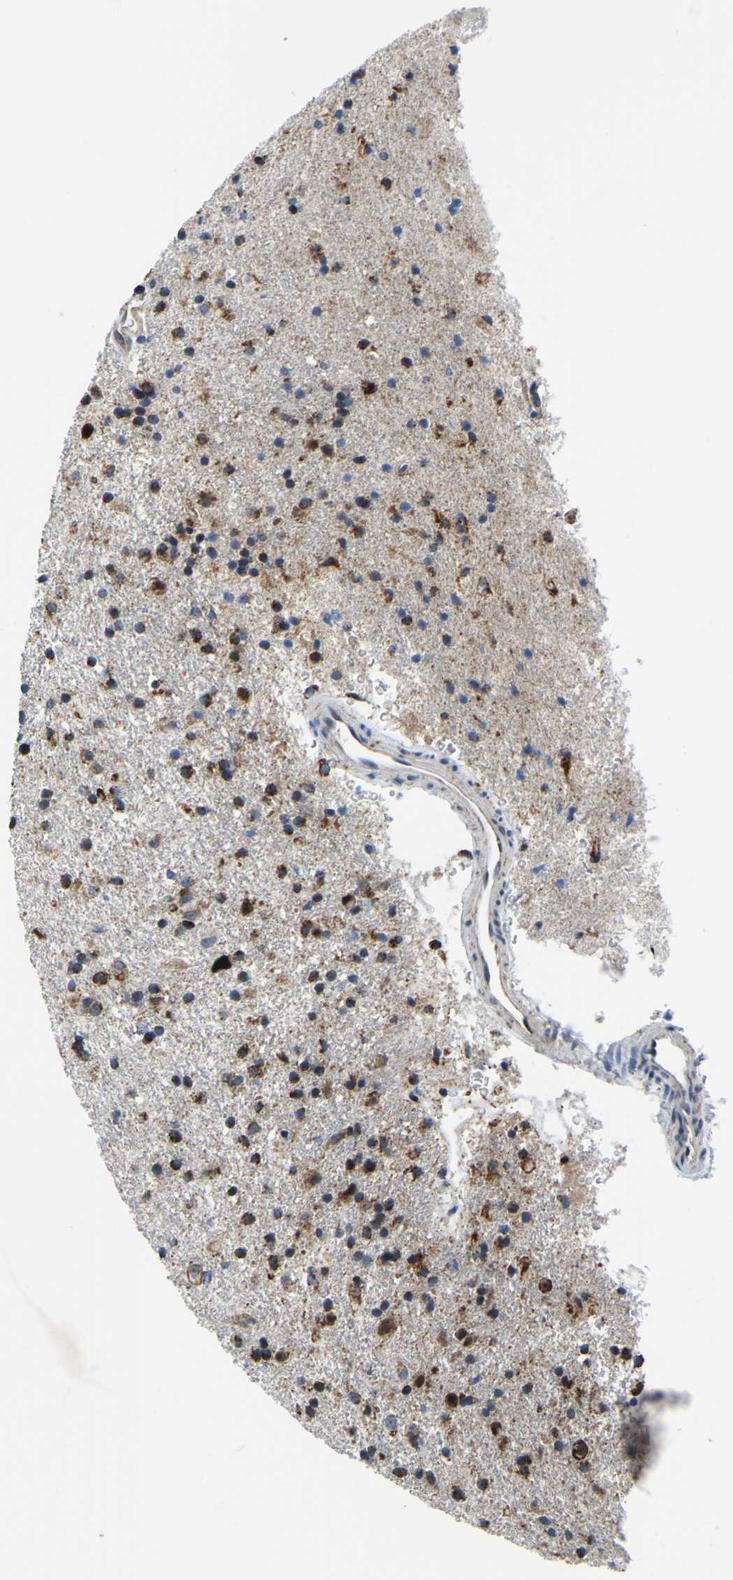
{"staining": {"intensity": "moderate", "quantity": ">75%", "location": "cytoplasmic/membranous"}, "tissue": "glioma", "cell_type": "Tumor cells", "image_type": "cancer", "snomed": [{"axis": "morphology", "description": "Glioma, malignant, Low grade"}, {"axis": "topography", "description": "Brain"}], "caption": "Immunohistochemical staining of human glioma reveals moderate cytoplasmic/membranous protein positivity in approximately >75% of tumor cells. (brown staining indicates protein expression, while blue staining denotes nuclei).", "gene": "BNIP3L", "patient": {"sex": "male", "age": 65}}